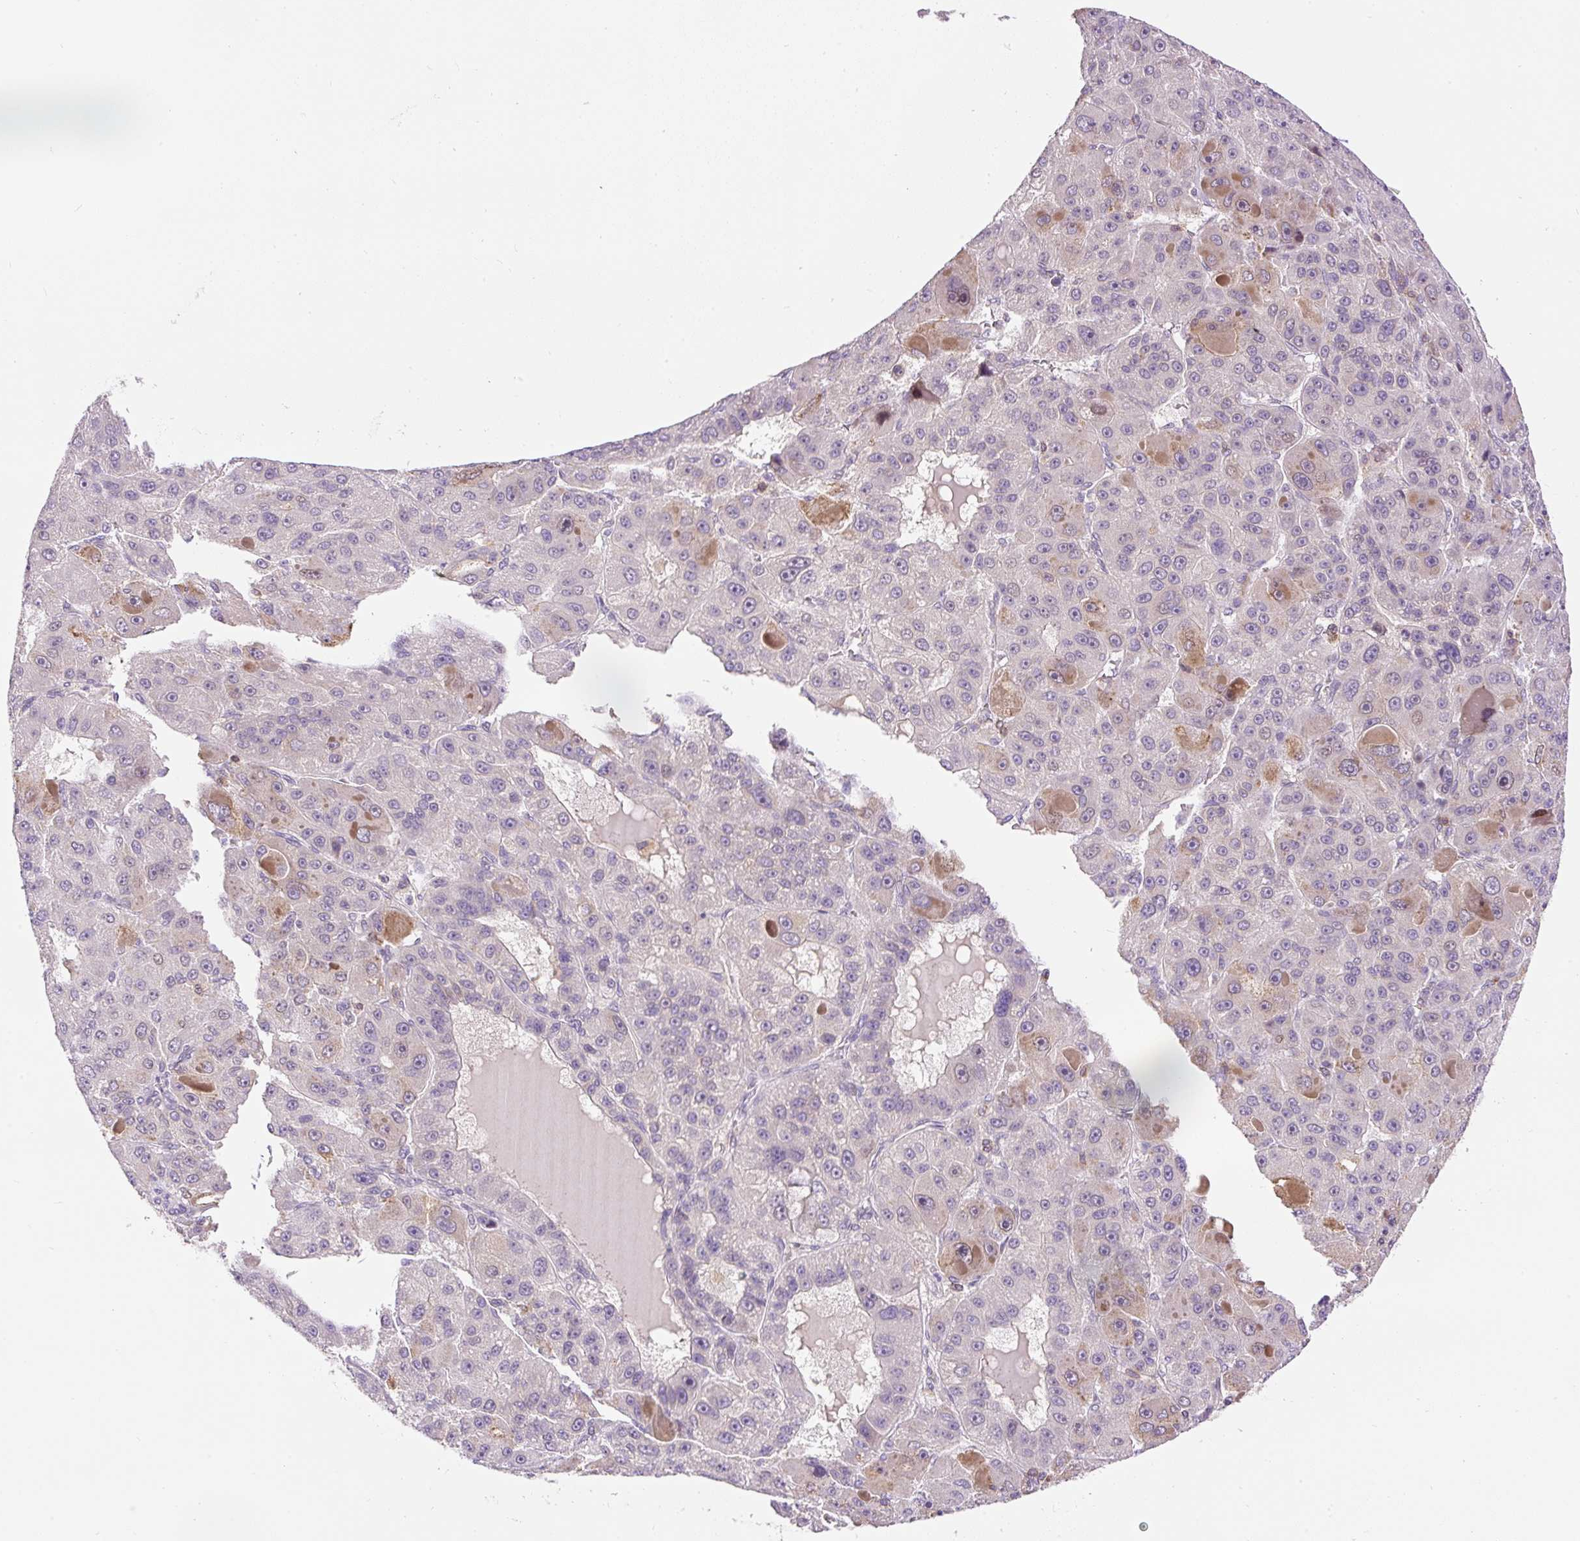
{"staining": {"intensity": "moderate", "quantity": "<25%", "location": "cytoplasmic/membranous"}, "tissue": "liver cancer", "cell_type": "Tumor cells", "image_type": "cancer", "snomed": [{"axis": "morphology", "description": "Carcinoma, Hepatocellular, NOS"}, {"axis": "topography", "description": "Liver"}], "caption": "Immunohistochemistry of human liver cancer reveals low levels of moderate cytoplasmic/membranous expression in about <25% of tumor cells.", "gene": "CARD11", "patient": {"sex": "male", "age": 76}}